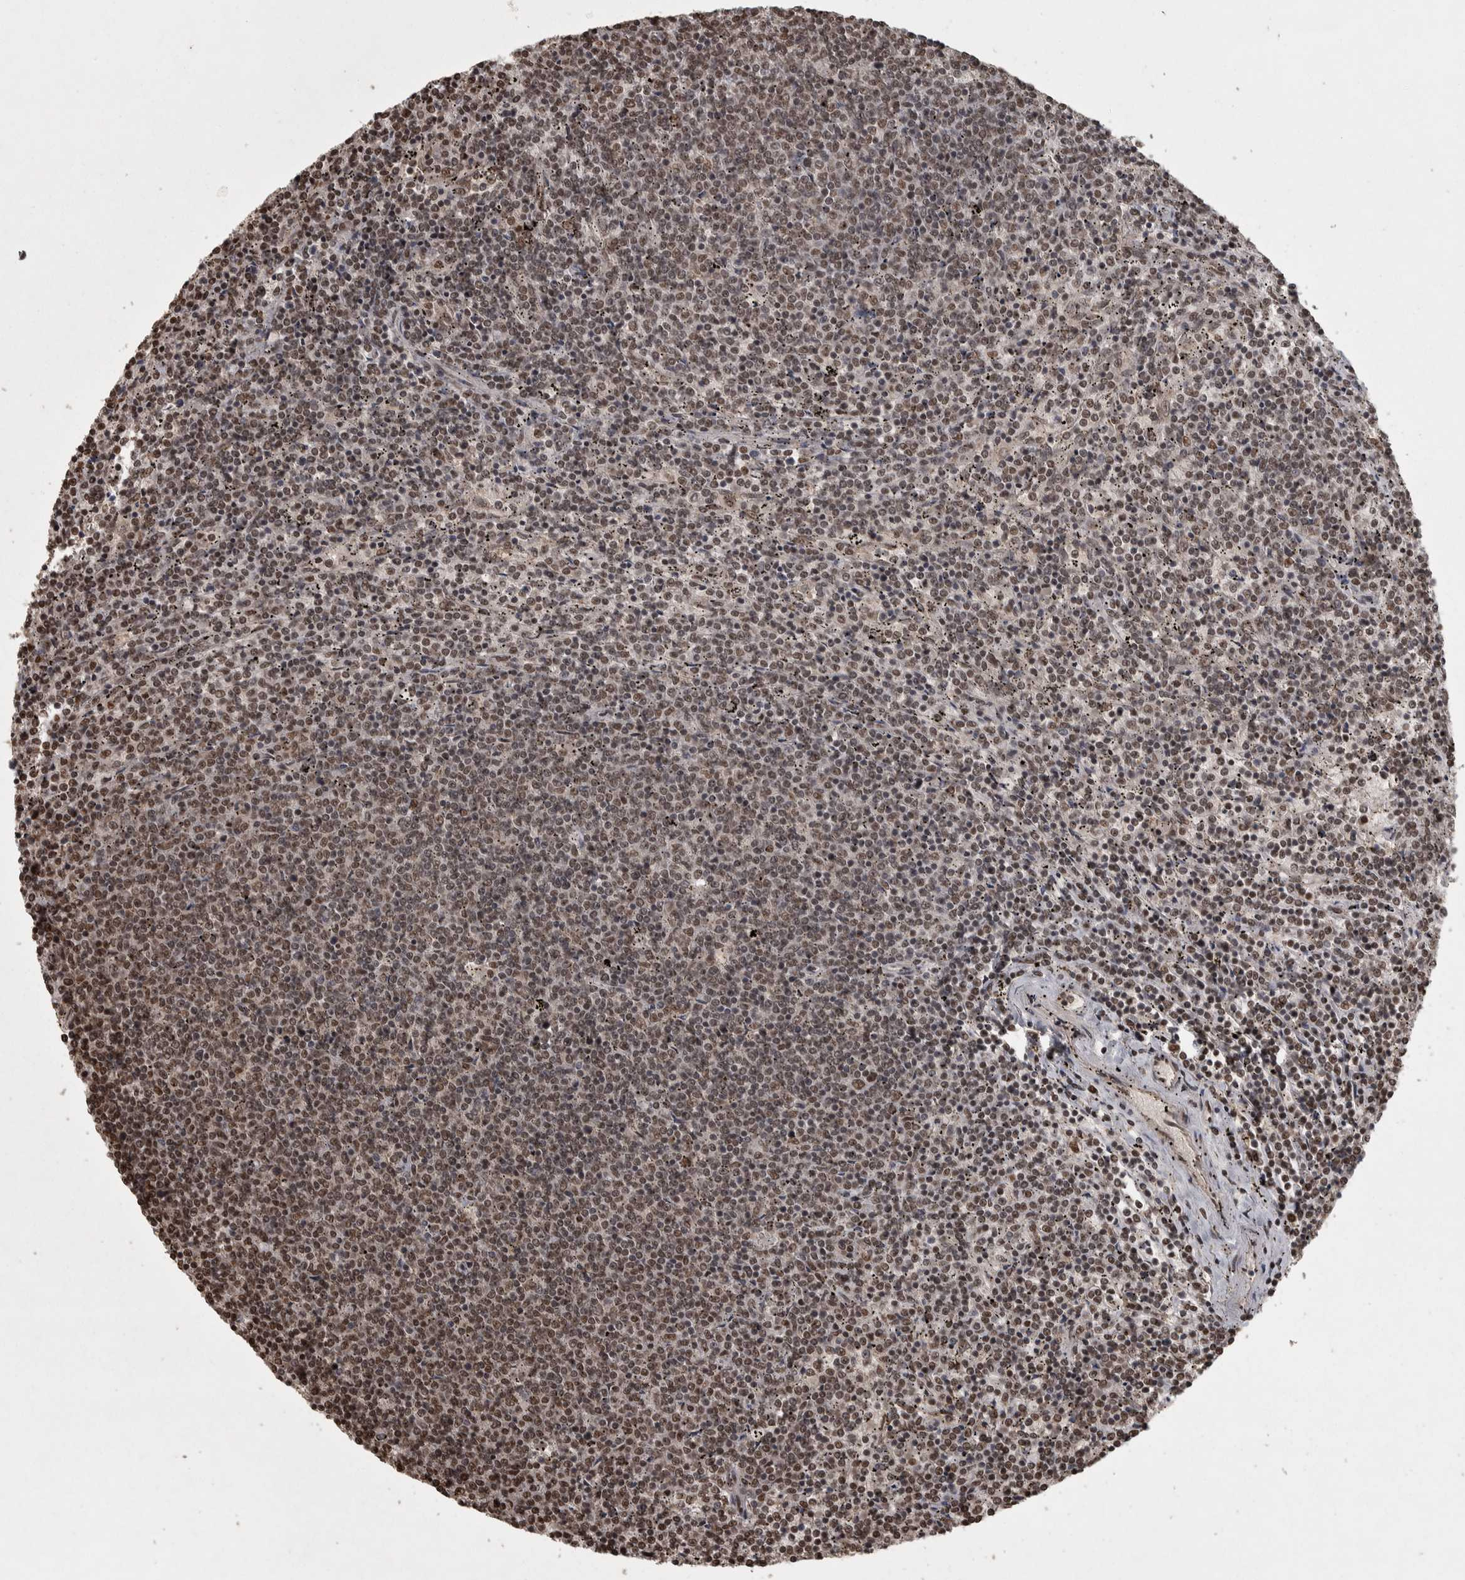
{"staining": {"intensity": "weak", "quantity": ">75%", "location": "nuclear"}, "tissue": "lymphoma", "cell_type": "Tumor cells", "image_type": "cancer", "snomed": [{"axis": "morphology", "description": "Malignant lymphoma, non-Hodgkin's type, Low grade"}, {"axis": "topography", "description": "Spleen"}], "caption": "High-power microscopy captured an immunohistochemistry image of lymphoma, revealing weak nuclear expression in approximately >75% of tumor cells. The protein is stained brown, and the nuclei are stained in blue (DAB (3,3'-diaminobenzidine) IHC with brightfield microscopy, high magnification).", "gene": "ZFHX4", "patient": {"sex": "female", "age": 50}}